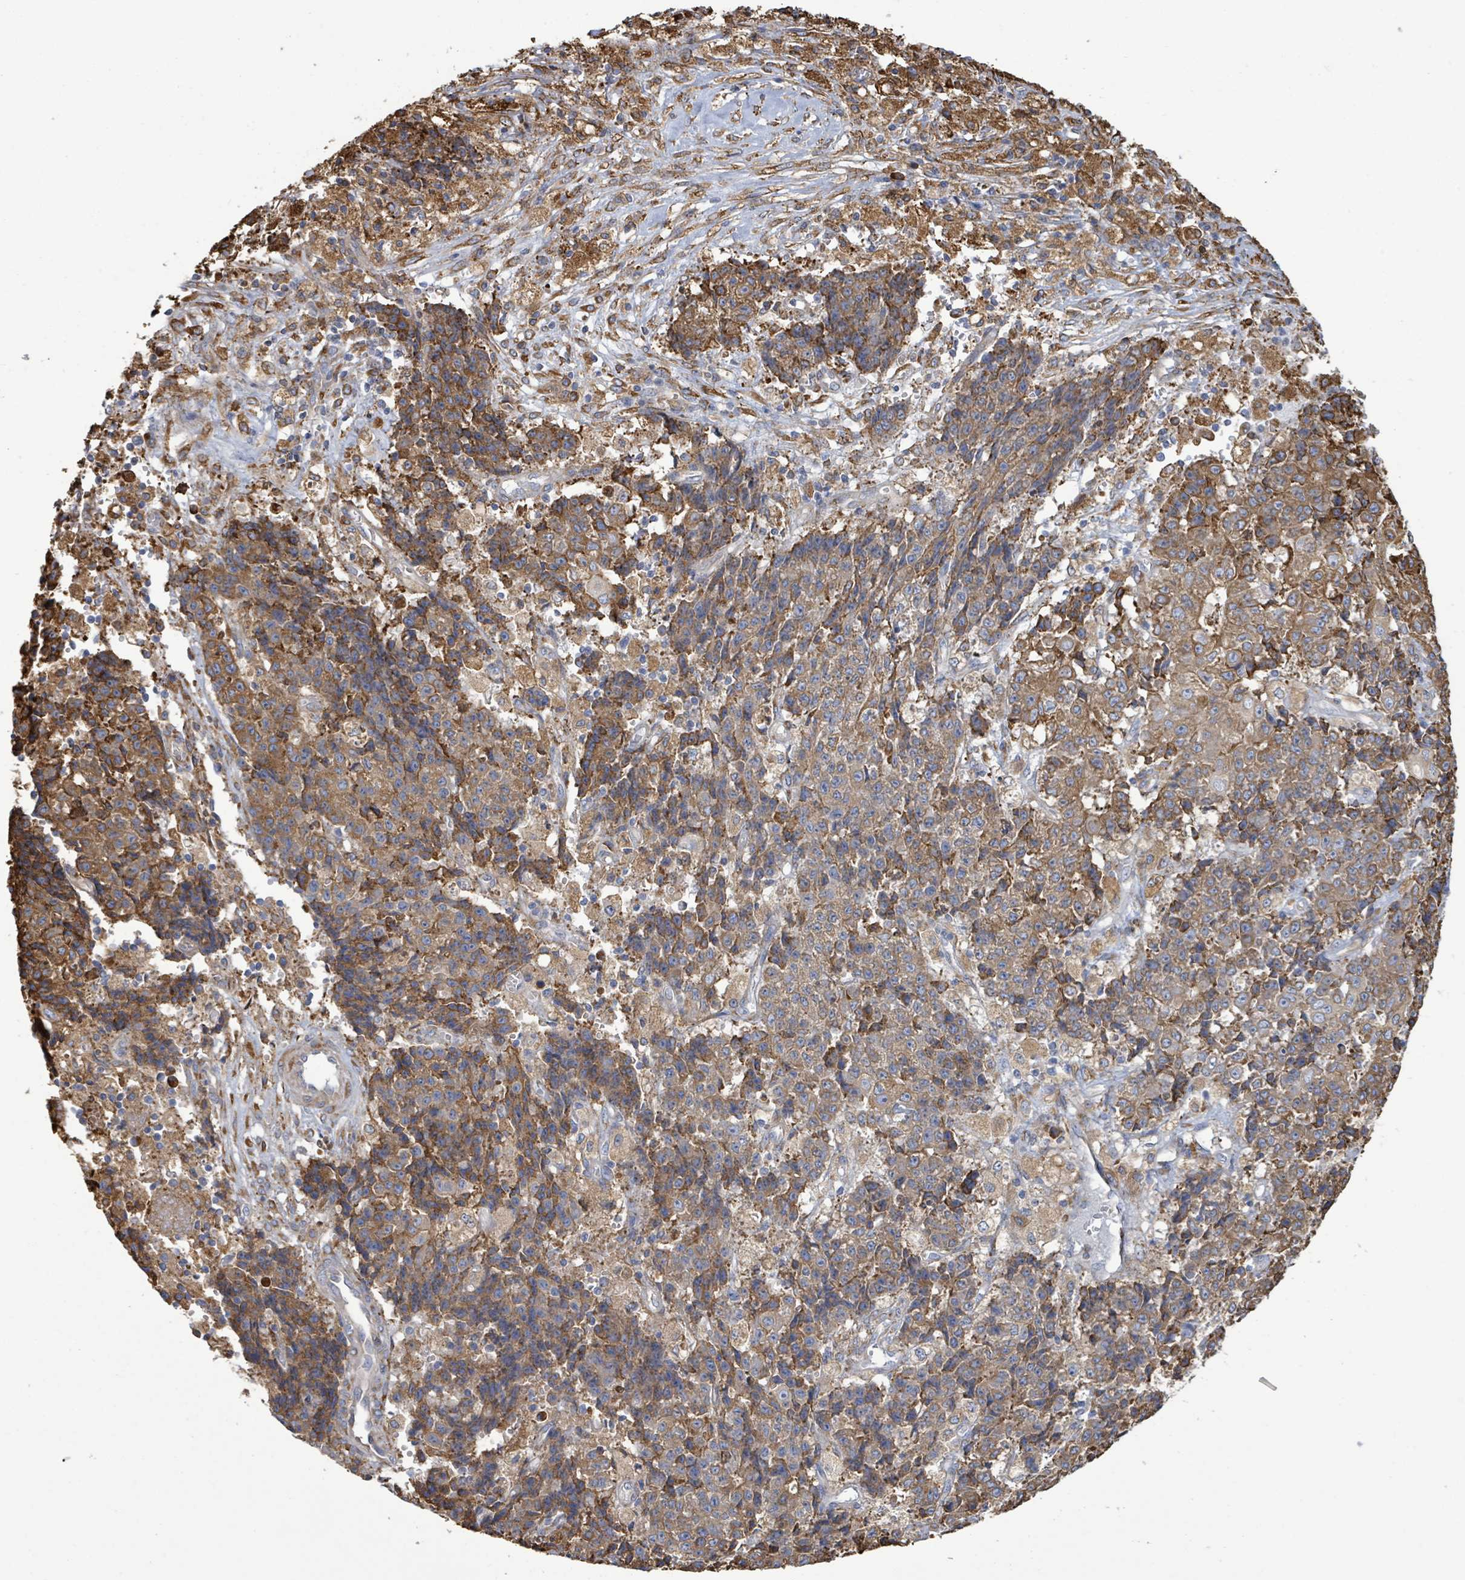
{"staining": {"intensity": "moderate", "quantity": ">75%", "location": "cytoplasmic/membranous"}, "tissue": "ovarian cancer", "cell_type": "Tumor cells", "image_type": "cancer", "snomed": [{"axis": "morphology", "description": "Carcinoma, endometroid"}, {"axis": "topography", "description": "Ovary"}], "caption": "A brown stain shows moderate cytoplasmic/membranous staining of a protein in human ovarian endometroid carcinoma tumor cells. (IHC, brightfield microscopy, high magnification).", "gene": "RFPL4A", "patient": {"sex": "female", "age": 42}}